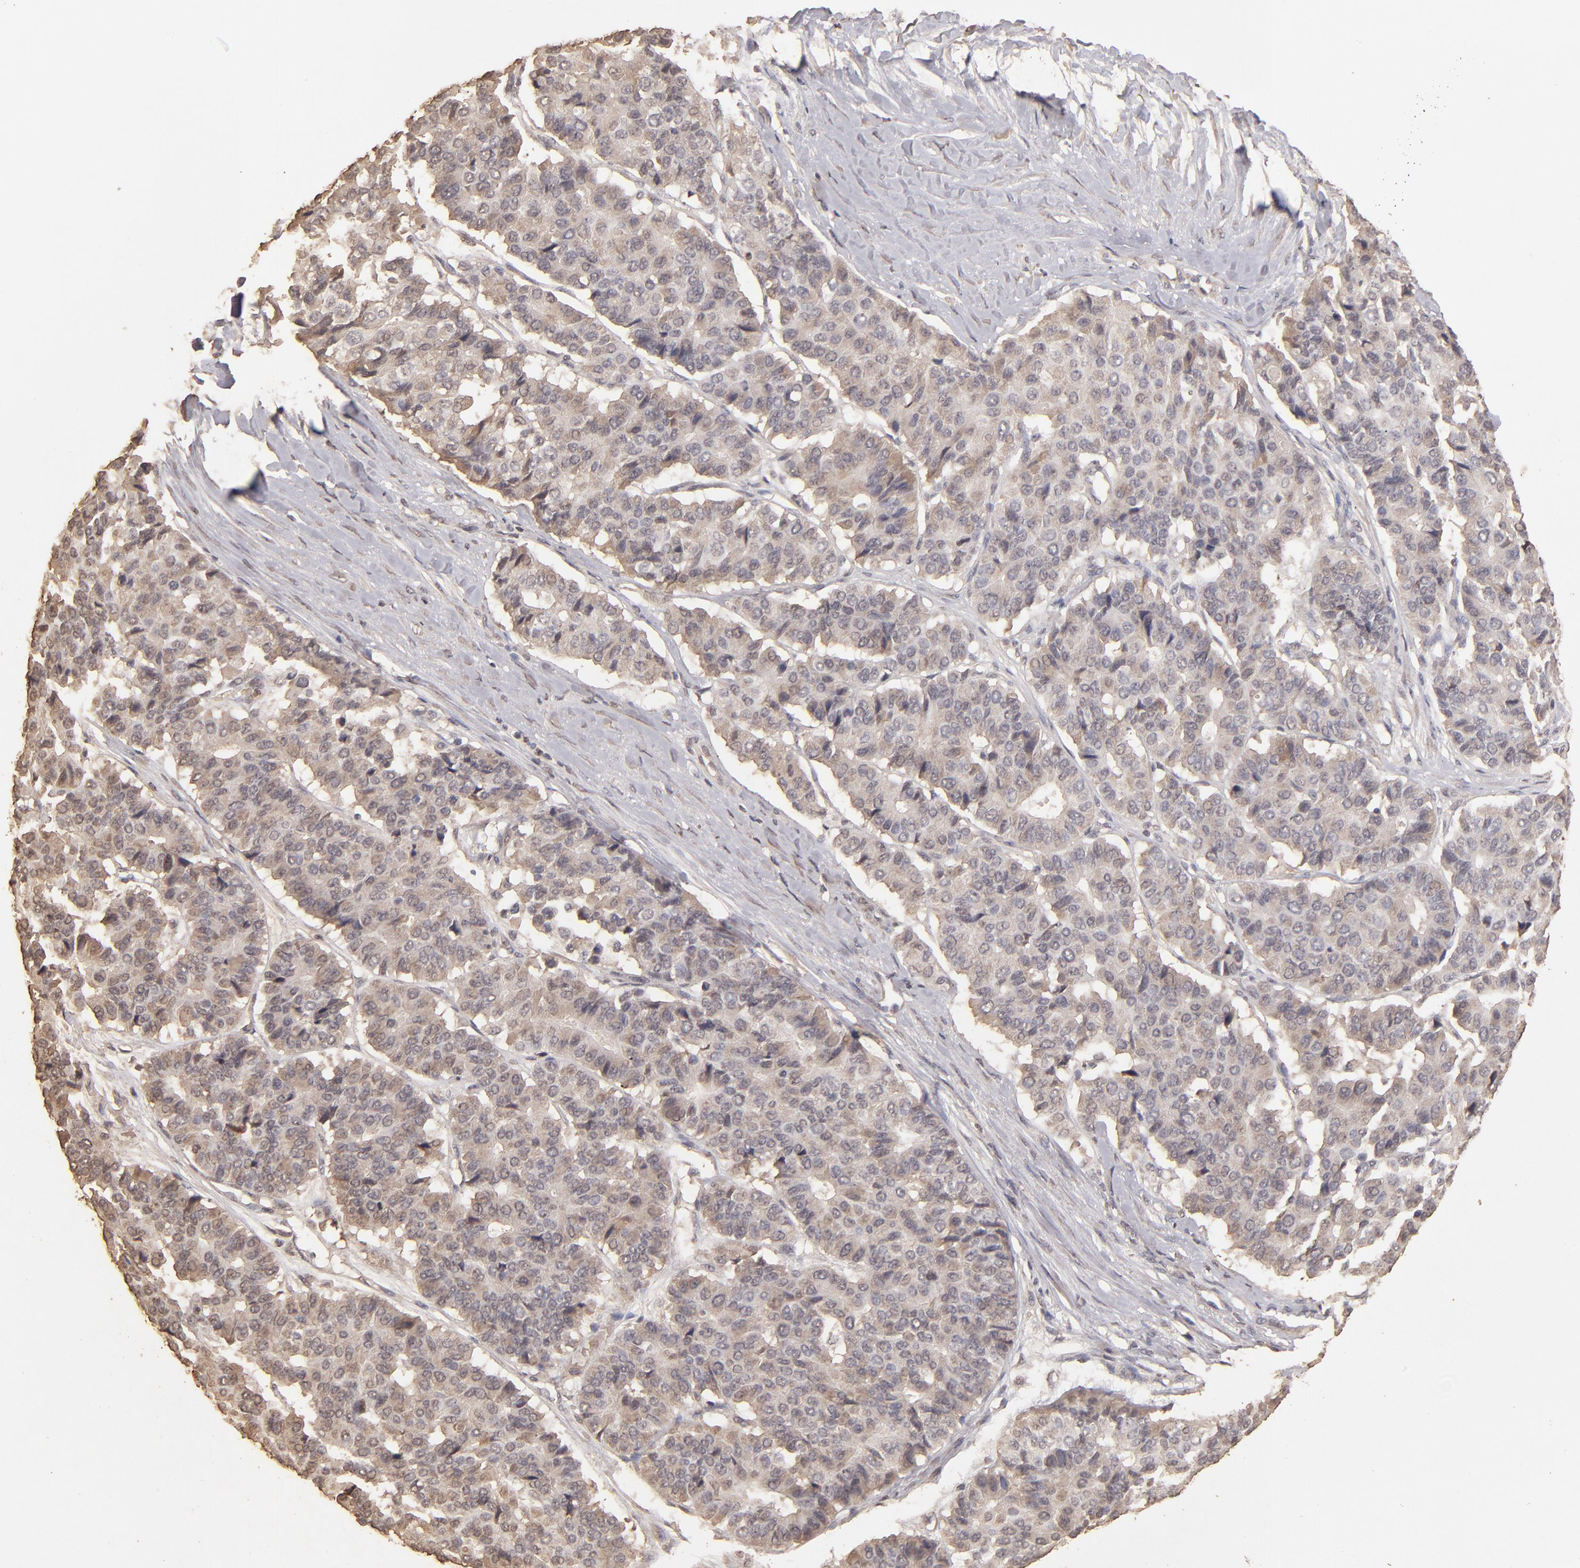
{"staining": {"intensity": "moderate", "quantity": ">75%", "location": "cytoplasmic/membranous"}, "tissue": "pancreatic cancer", "cell_type": "Tumor cells", "image_type": "cancer", "snomed": [{"axis": "morphology", "description": "Adenocarcinoma, NOS"}, {"axis": "topography", "description": "Pancreas"}], "caption": "IHC of human pancreatic adenocarcinoma demonstrates medium levels of moderate cytoplasmic/membranous expression in about >75% of tumor cells. The protein is shown in brown color, while the nuclei are stained blue.", "gene": "OPHN1", "patient": {"sex": "male", "age": 50}}